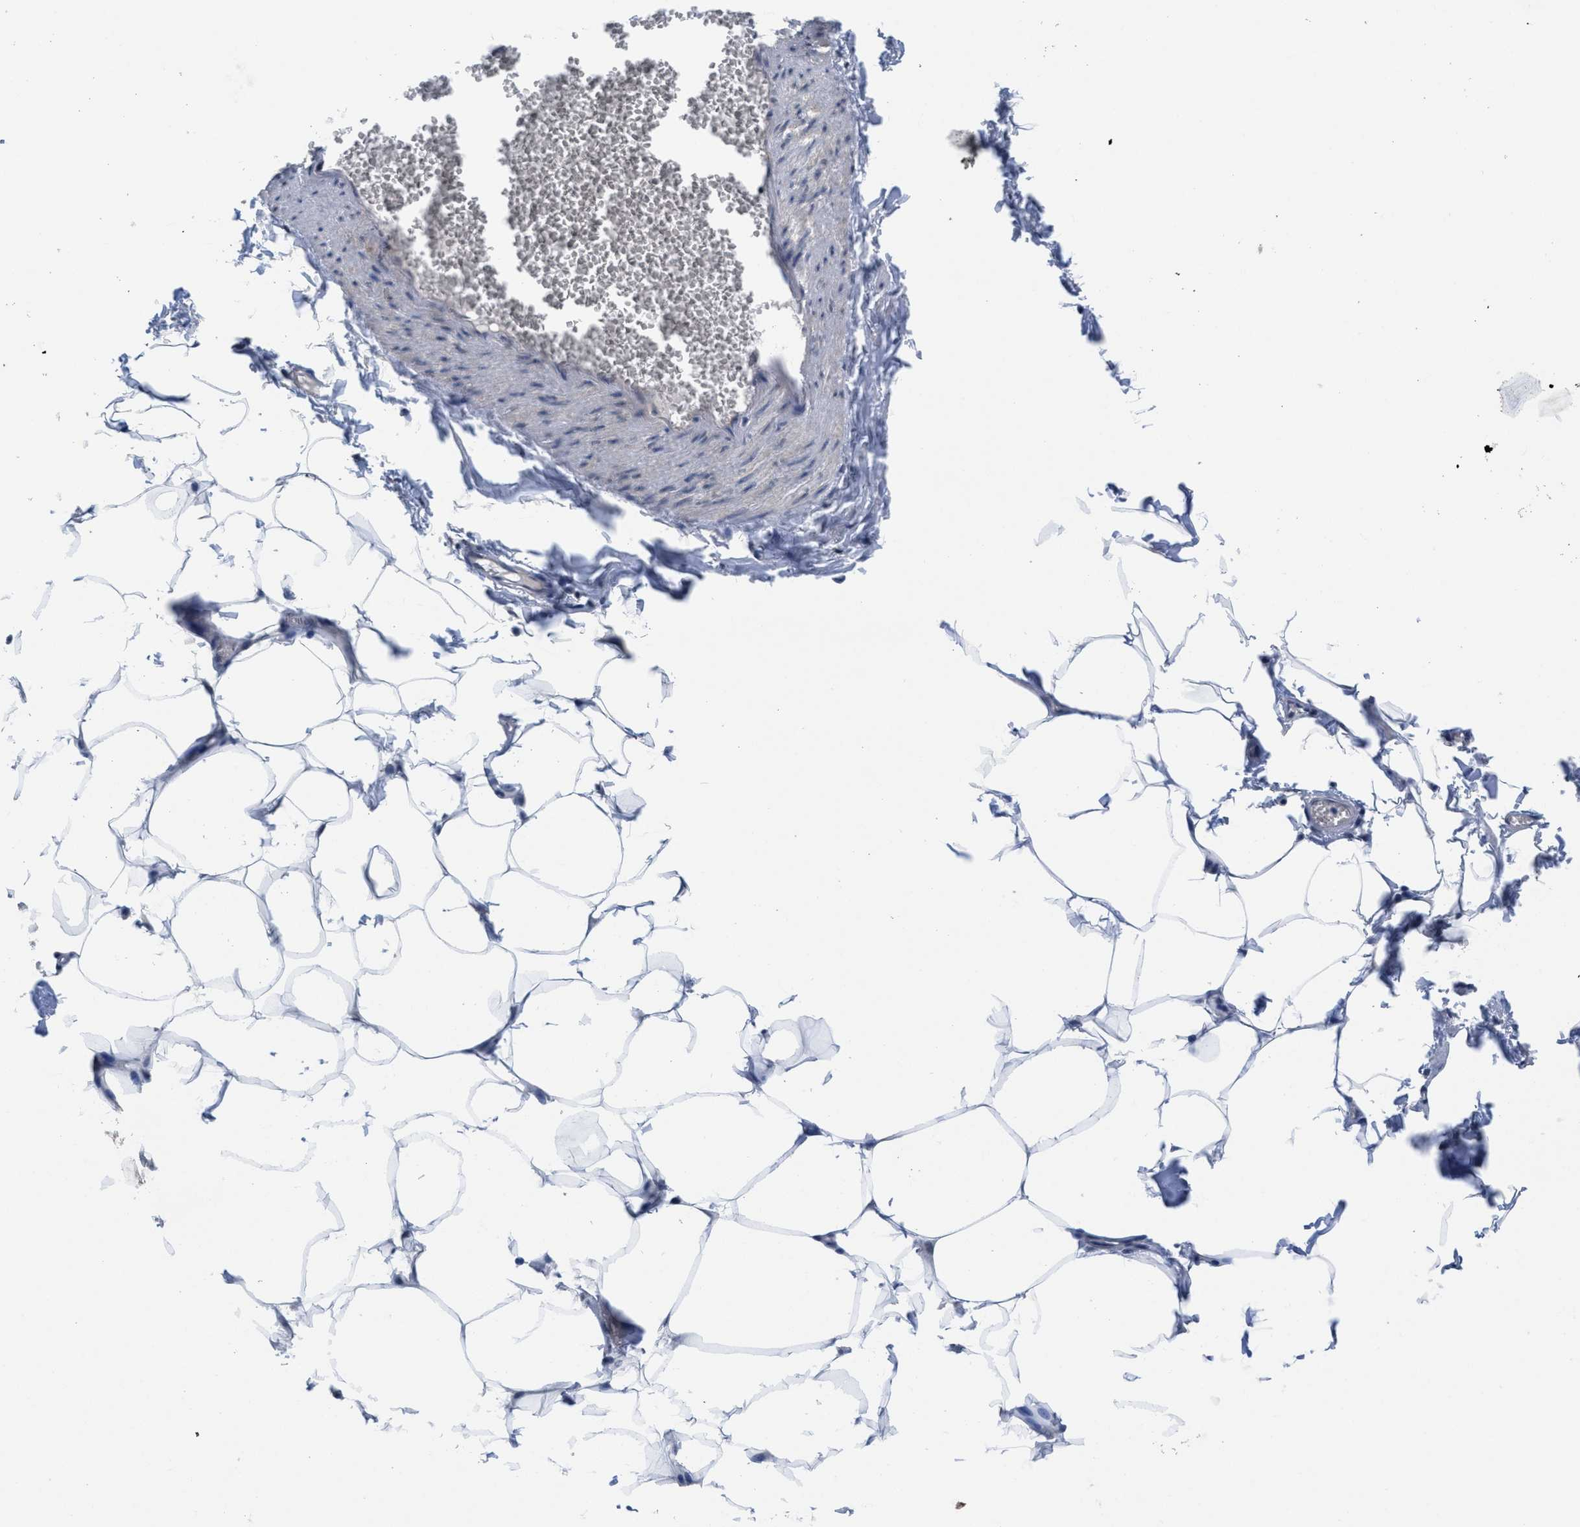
{"staining": {"intensity": "weak", "quantity": "25%-75%", "location": "nuclear"}, "tissue": "adipose tissue", "cell_type": "Adipocytes", "image_type": "normal", "snomed": [{"axis": "morphology", "description": "Normal tissue, NOS"}, {"axis": "topography", "description": "Vascular tissue"}], "caption": "Immunohistochemical staining of normal adipose tissue displays 25%-75% levels of weak nuclear protein expression in approximately 25%-75% of adipocytes.", "gene": "CUL4B", "patient": {"sex": "male", "age": 41}}